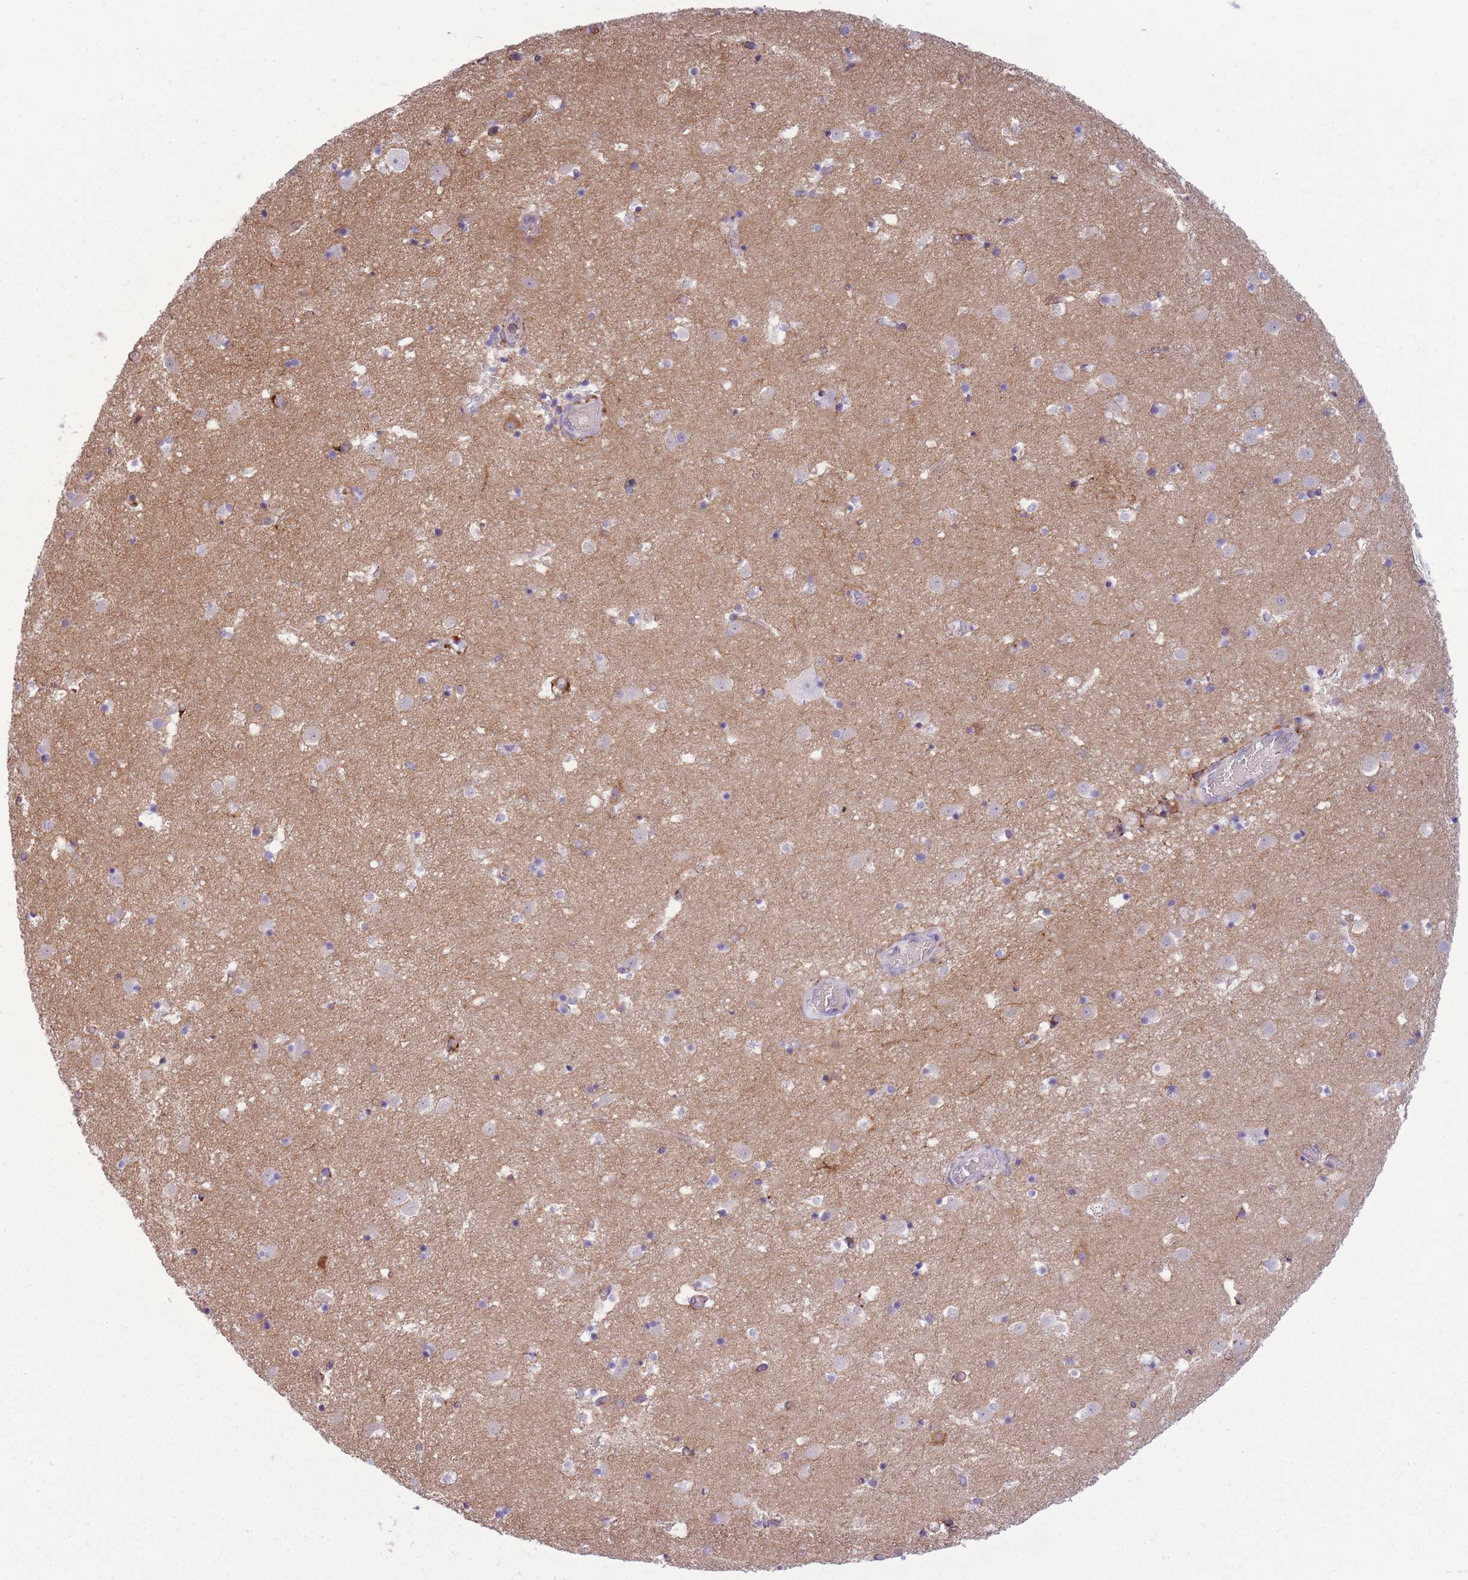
{"staining": {"intensity": "weak", "quantity": "25%-75%", "location": "cytoplasmic/membranous"}, "tissue": "caudate", "cell_type": "Glial cells", "image_type": "normal", "snomed": [{"axis": "morphology", "description": "Normal tissue, NOS"}, {"axis": "topography", "description": "Lateral ventricle wall"}], "caption": "IHC micrograph of unremarkable caudate: human caudate stained using IHC shows low levels of weak protein expression localized specifically in the cytoplasmic/membranous of glial cells, appearing as a cytoplasmic/membranous brown color.", "gene": "ADD1", "patient": {"sex": "male", "age": 25}}